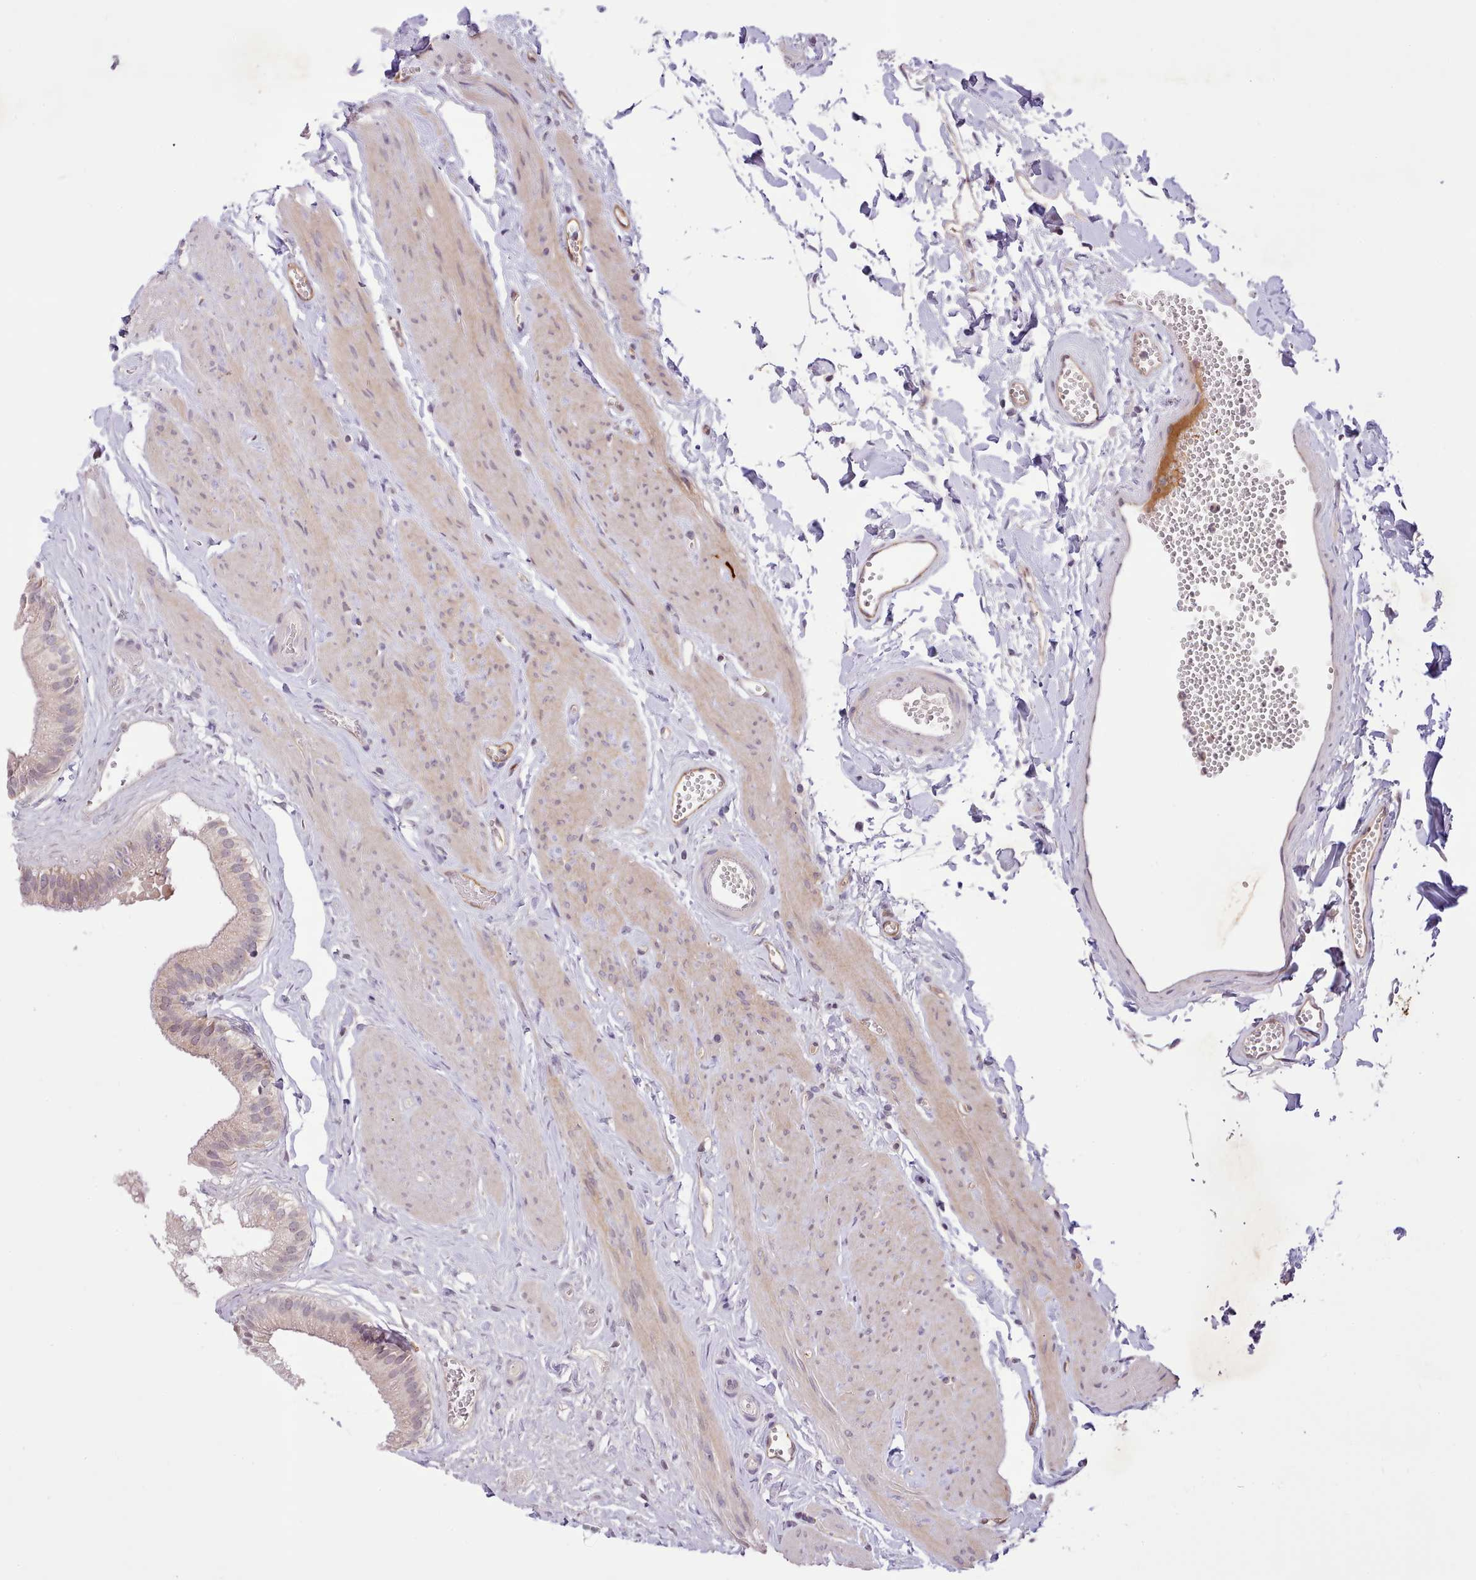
{"staining": {"intensity": "moderate", "quantity": "25%-75%", "location": "cytoplasmic/membranous"}, "tissue": "gallbladder", "cell_type": "Glandular cells", "image_type": "normal", "snomed": [{"axis": "morphology", "description": "Normal tissue, NOS"}, {"axis": "topography", "description": "Gallbladder"}], "caption": "IHC (DAB (3,3'-diaminobenzidine)) staining of normal gallbladder displays moderate cytoplasmic/membranous protein positivity in about 25%-75% of glandular cells. (brown staining indicates protein expression, while blue staining denotes nuclei).", "gene": "ZNF658", "patient": {"sex": "female", "age": 54}}